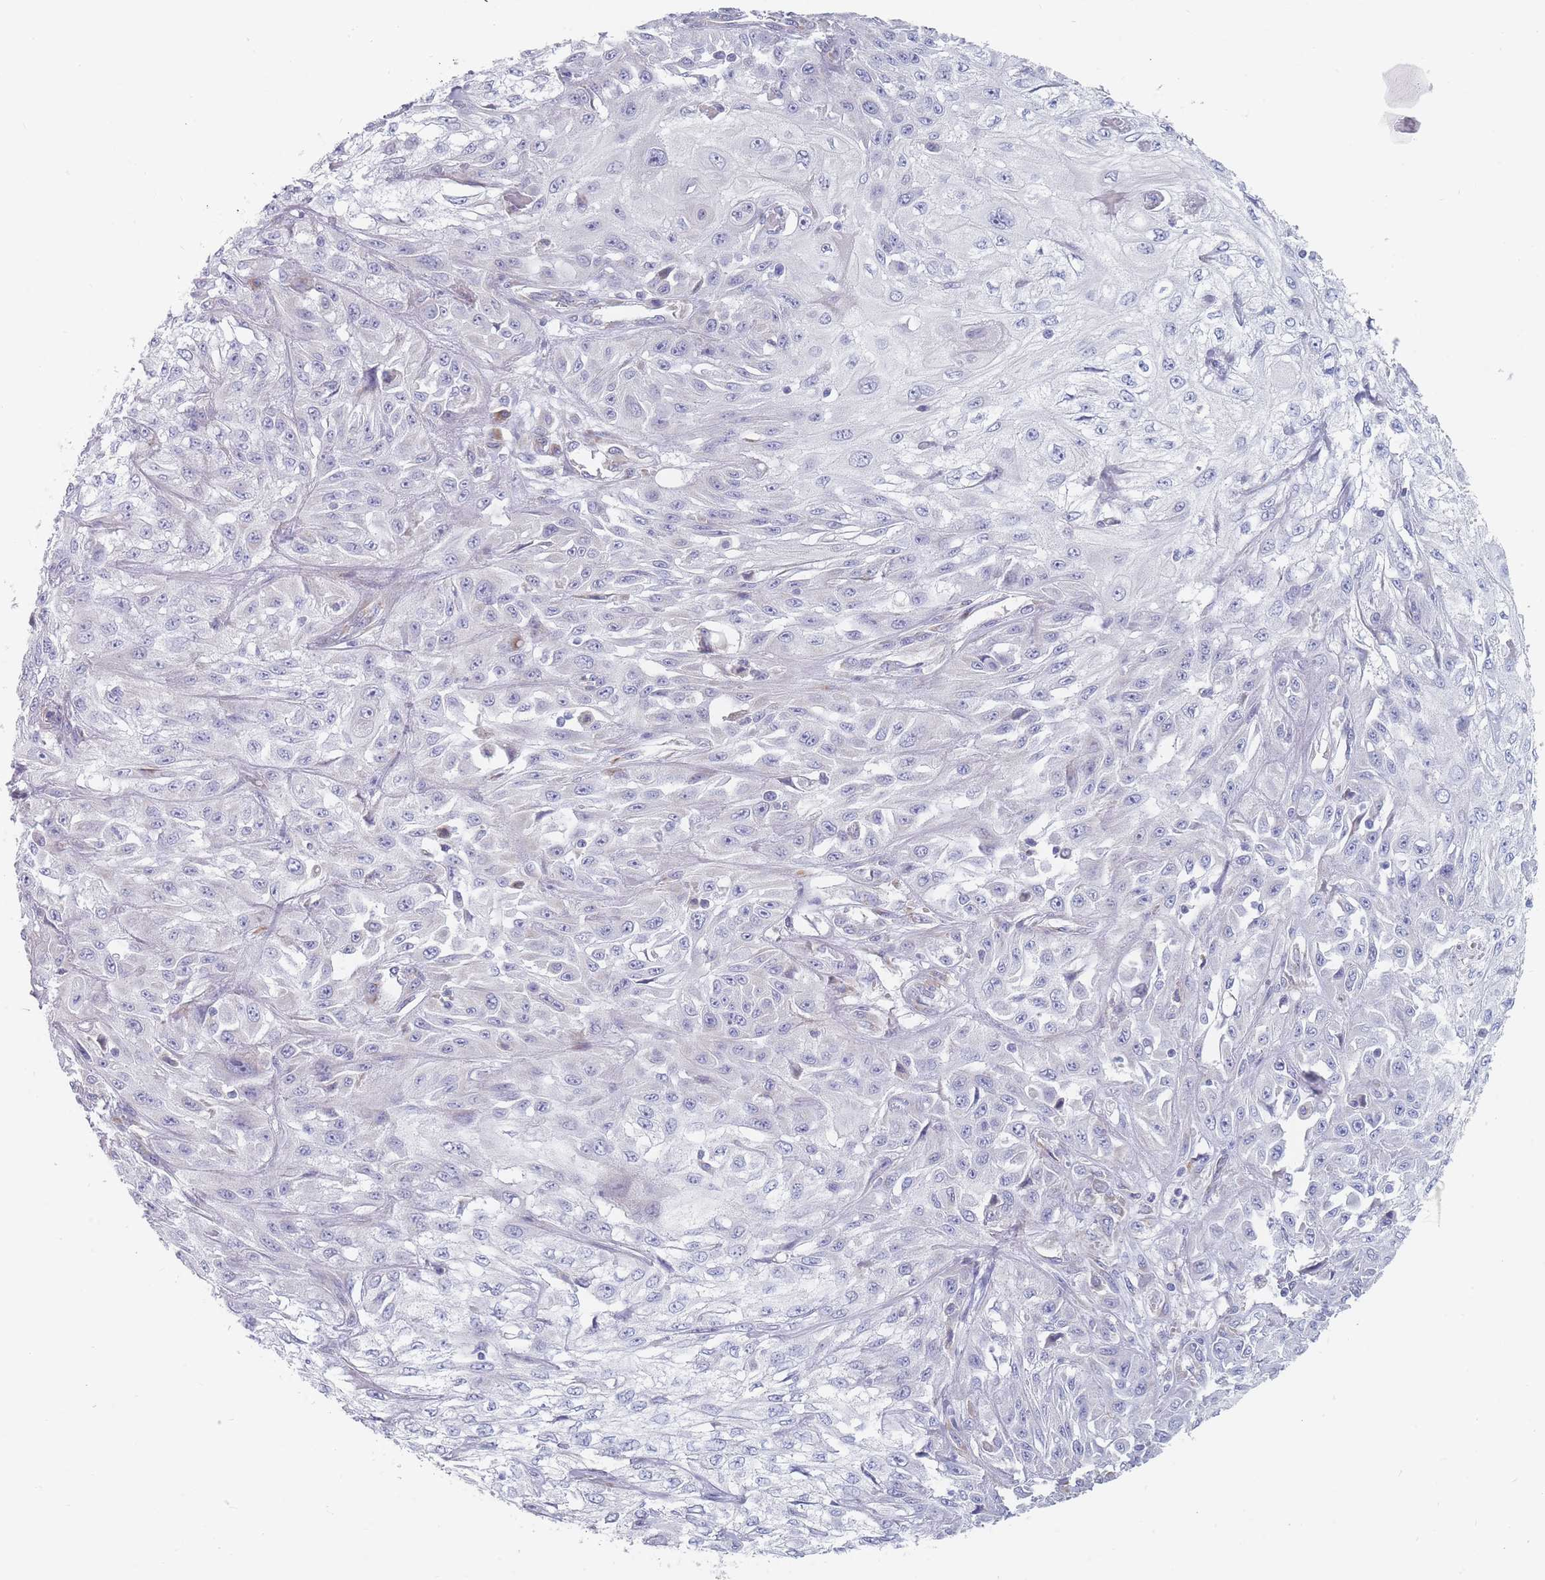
{"staining": {"intensity": "negative", "quantity": "none", "location": "none"}, "tissue": "skin cancer", "cell_type": "Tumor cells", "image_type": "cancer", "snomed": [{"axis": "morphology", "description": "Squamous cell carcinoma, NOS"}, {"axis": "morphology", "description": "Squamous cell carcinoma, metastatic, NOS"}, {"axis": "topography", "description": "Skin"}, {"axis": "topography", "description": "Lymph node"}], "caption": "DAB immunohistochemical staining of skin cancer reveals no significant staining in tumor cells.", "gene": "SPATS1", "patient": {"sex": "male", "age": 75}}